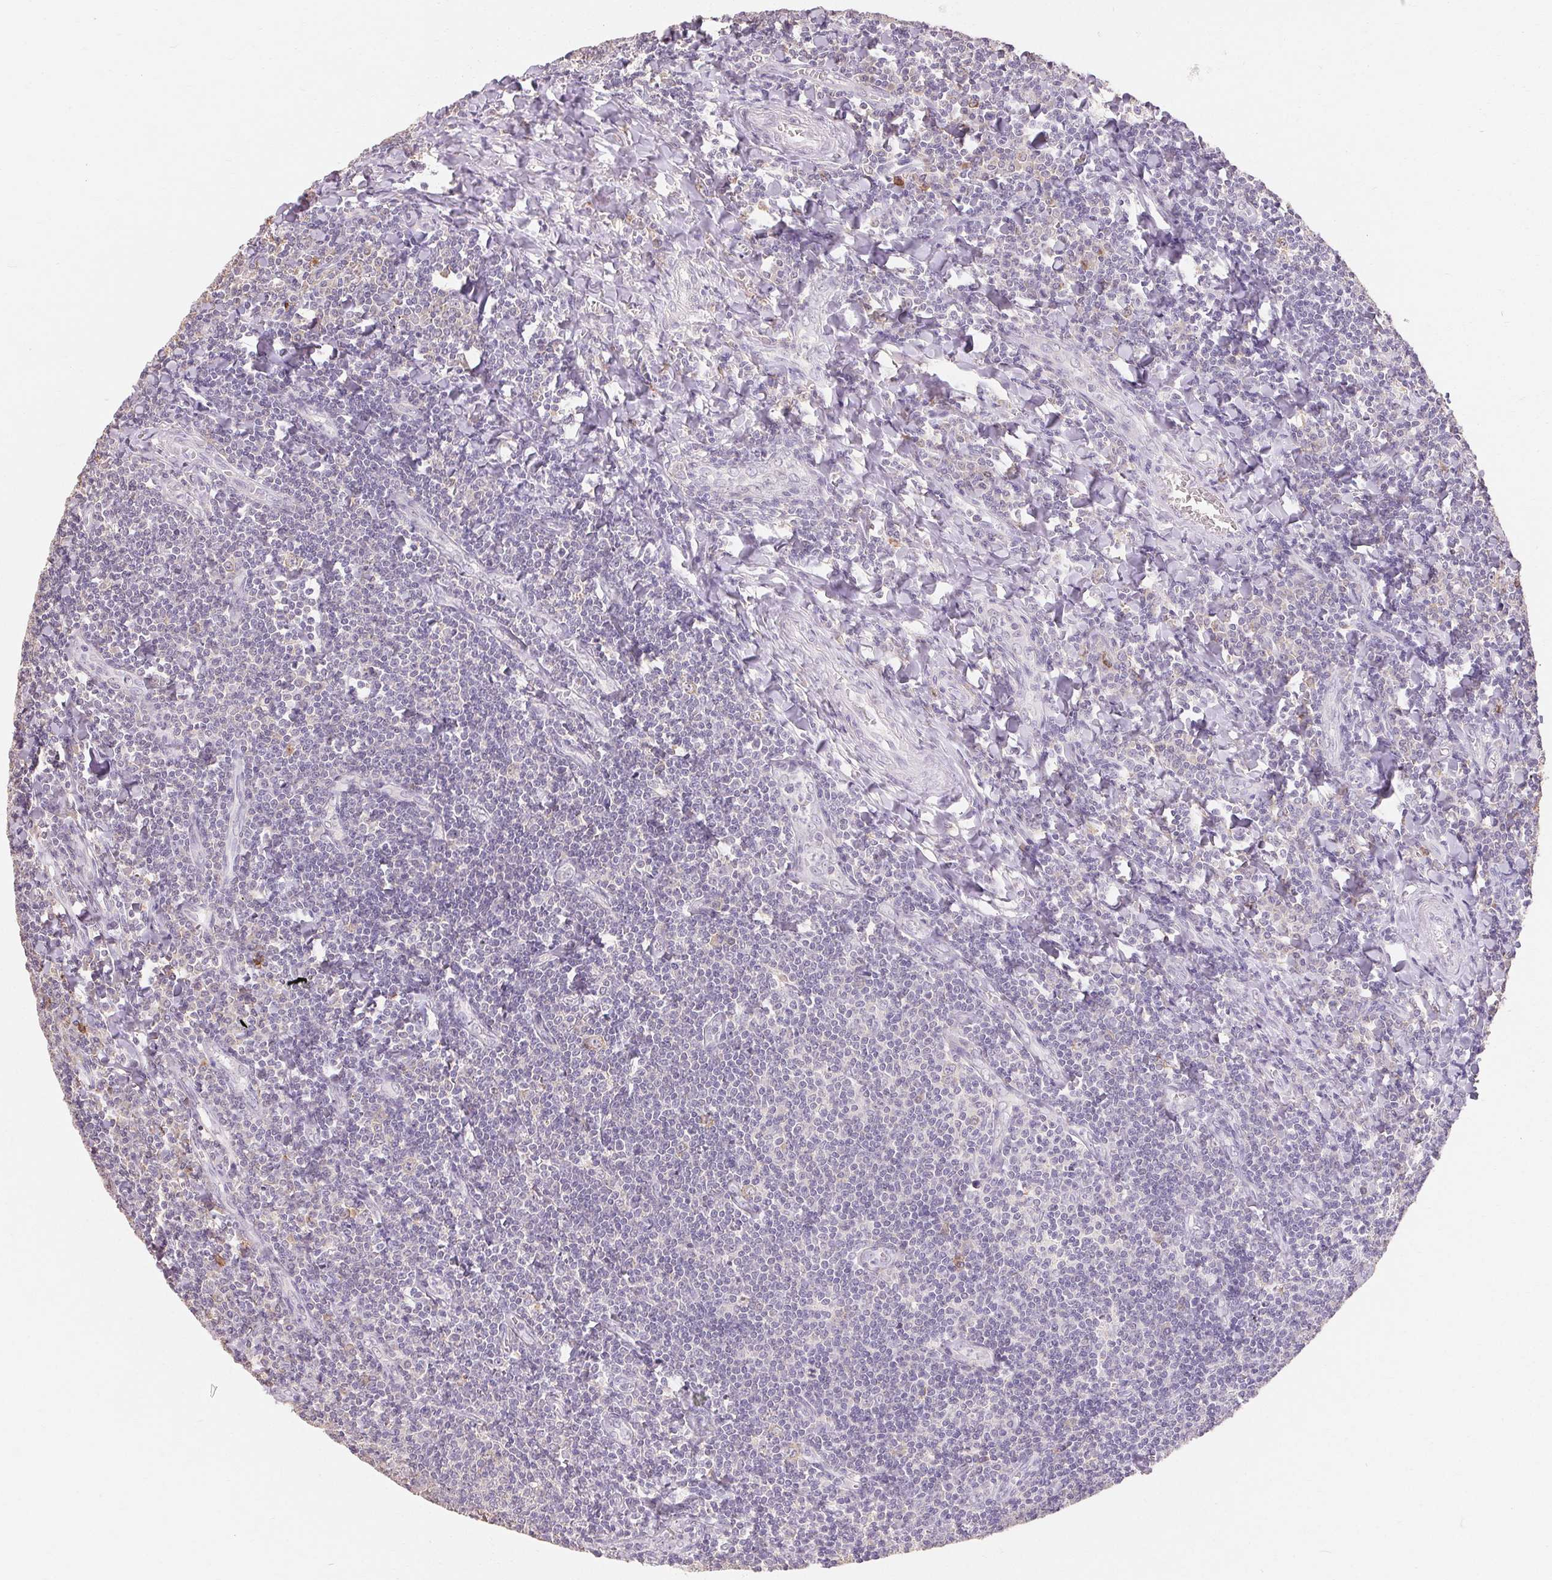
{"staining": {"intensity": "negative", "quantity": "none", "location": "none"}, "tissue": "tonsil", "cell_type": "Germinal center cells", "image_type": "normal", "snomed": [{"axis": "morphology", "description": "Normal tissue, NOS"}, {"axis": "morphology", "description": "Inflammation, NOS"}, {"axis": "topography", "description": "Tonsil"}], "caption": "Germinal center cells show no significant protein positivity in normal tonsil. (IHC, brightfield microscopy, high magnification).", "gene": "MAP7D2", "patient": {"sex": "female", "age": 31}}